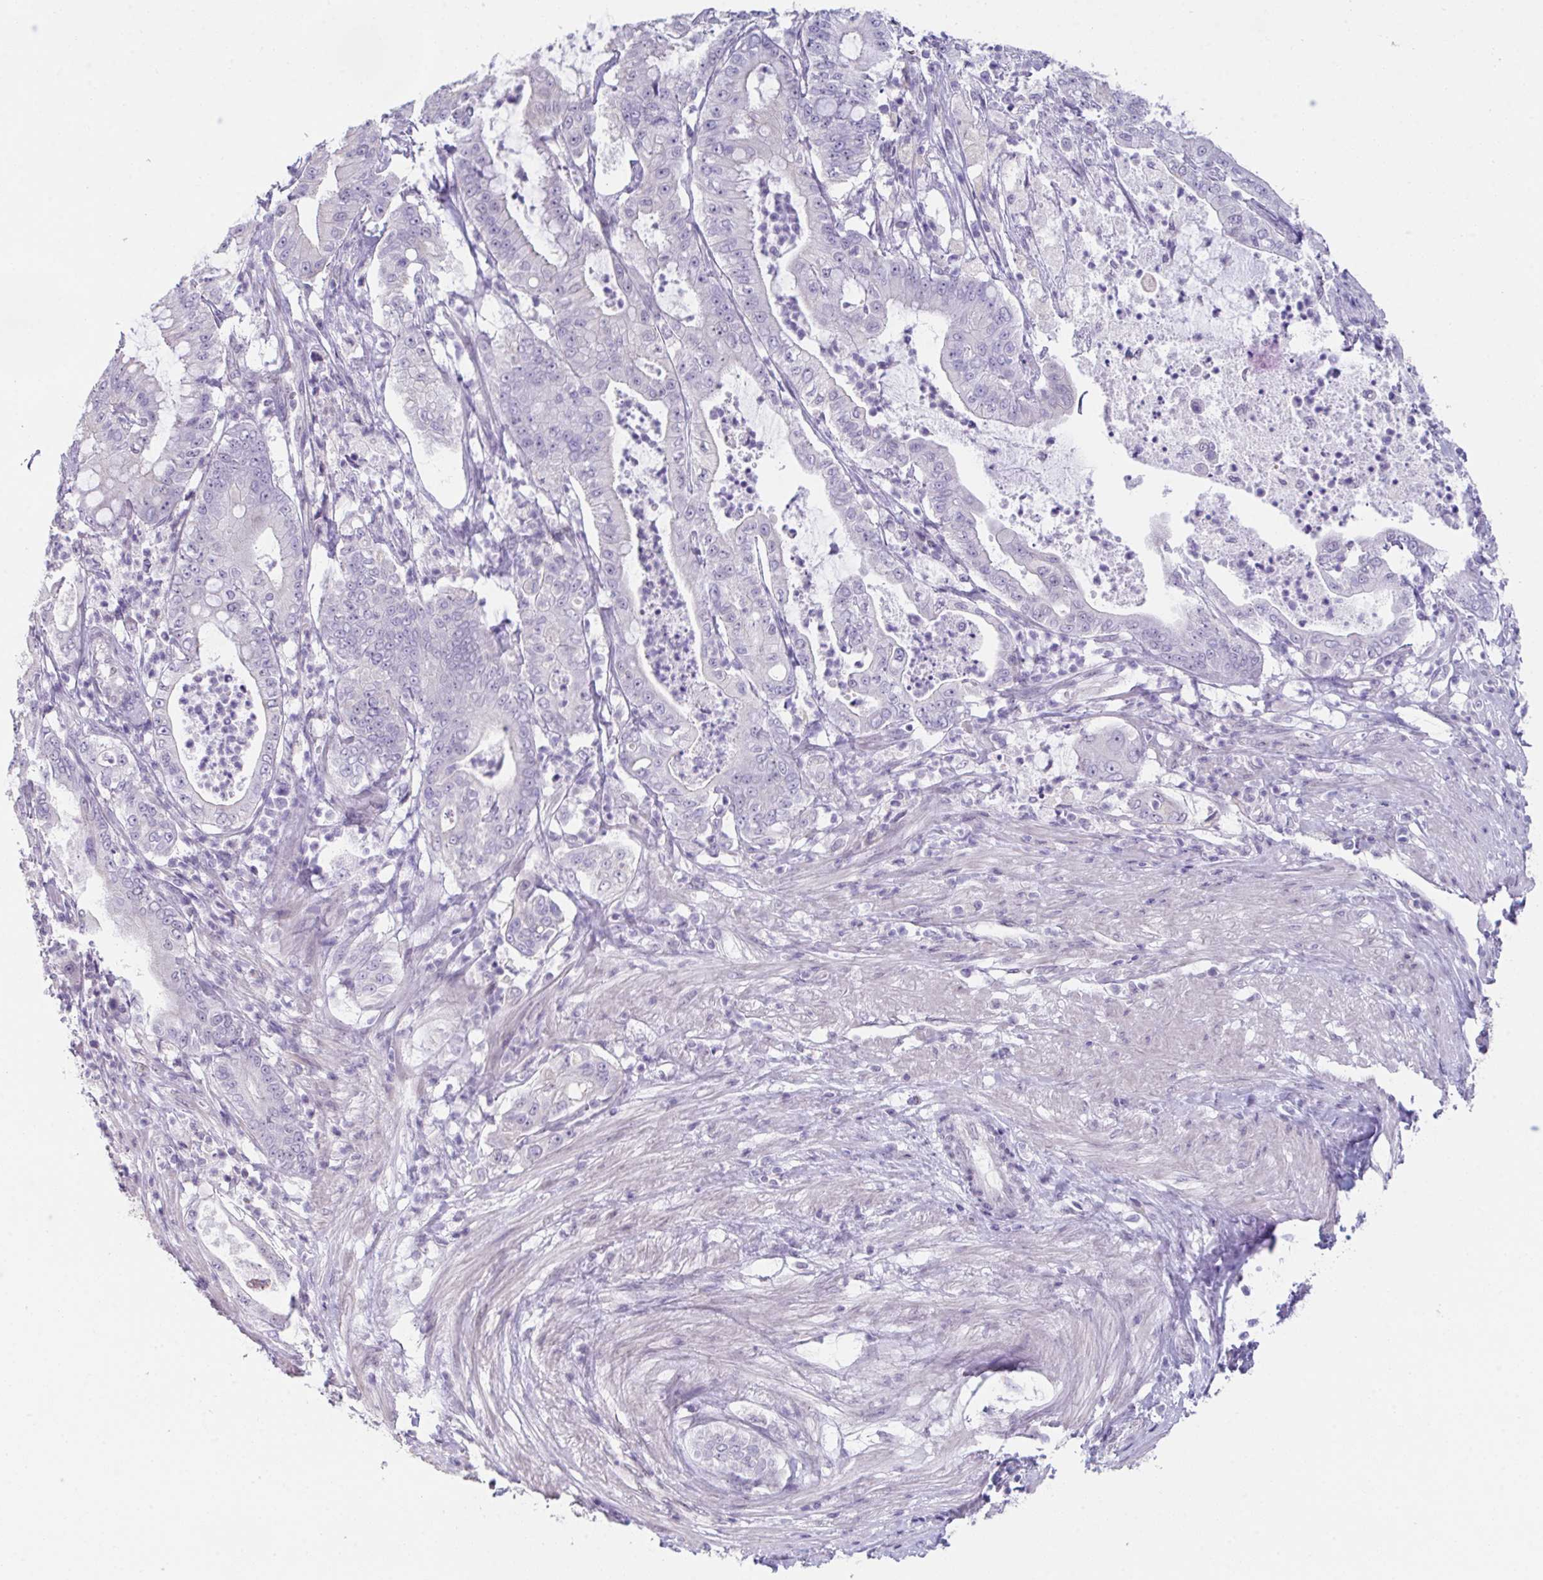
{"staining": {"intensity": "negative", "quantity": "none", "location": "none"}, "tissue": "pancreatic cancer", "cell_type": "Tumor cells", "image_type": "cancer", "snomed": [{"axis": "morphology", "description": "Adenocarcinoma, NOS"}, {"axis": "topography", "description": "Pancreas"}], "caption": "This is an immunohistochemistry (IHC) photomicrograph of adenocarcinoma (pancreatic). There is no positivity in tumor cells.", "gene": "ATP6V0D2", "patient": {"sex": "male", "age": 71}}